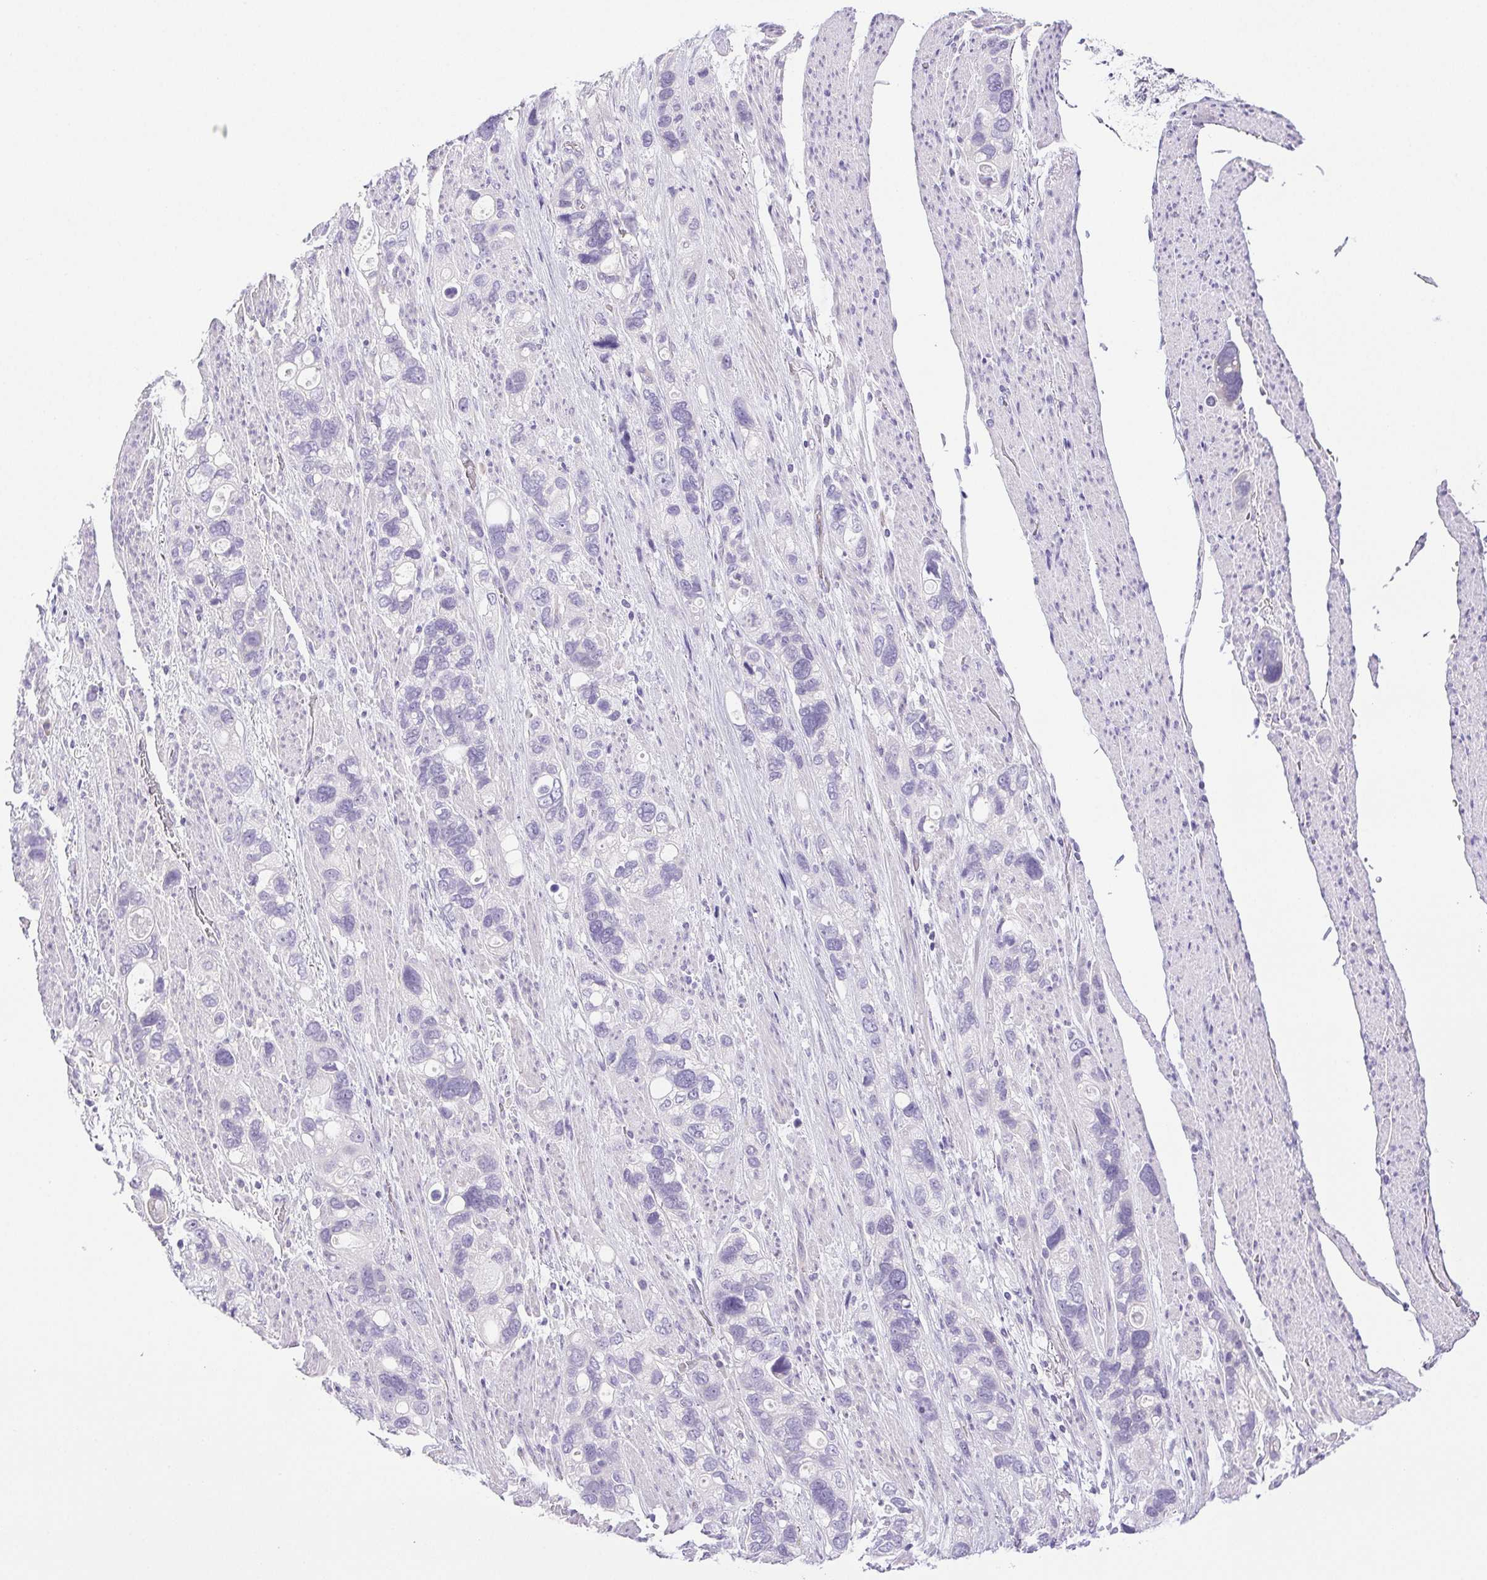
{"staining": {"intensity": "negative", "quantity": "none", "location": "none"}, "tissue": "stomach cancer", "cell_type": "Tumor cells", "image_type": "cancer", "snomed": [{"axis": "morphology", "description": "Adenocarcinoma, NOS"}, {"axis": "topography", "description": "Stomach, upper"}], "caption": "Immunohistochemistry of stomach adenocarcinoma exhibits no positivity in tumor cells.", "gene": "PAPPA2", "patient": {"sex": "female", "age": 81}}